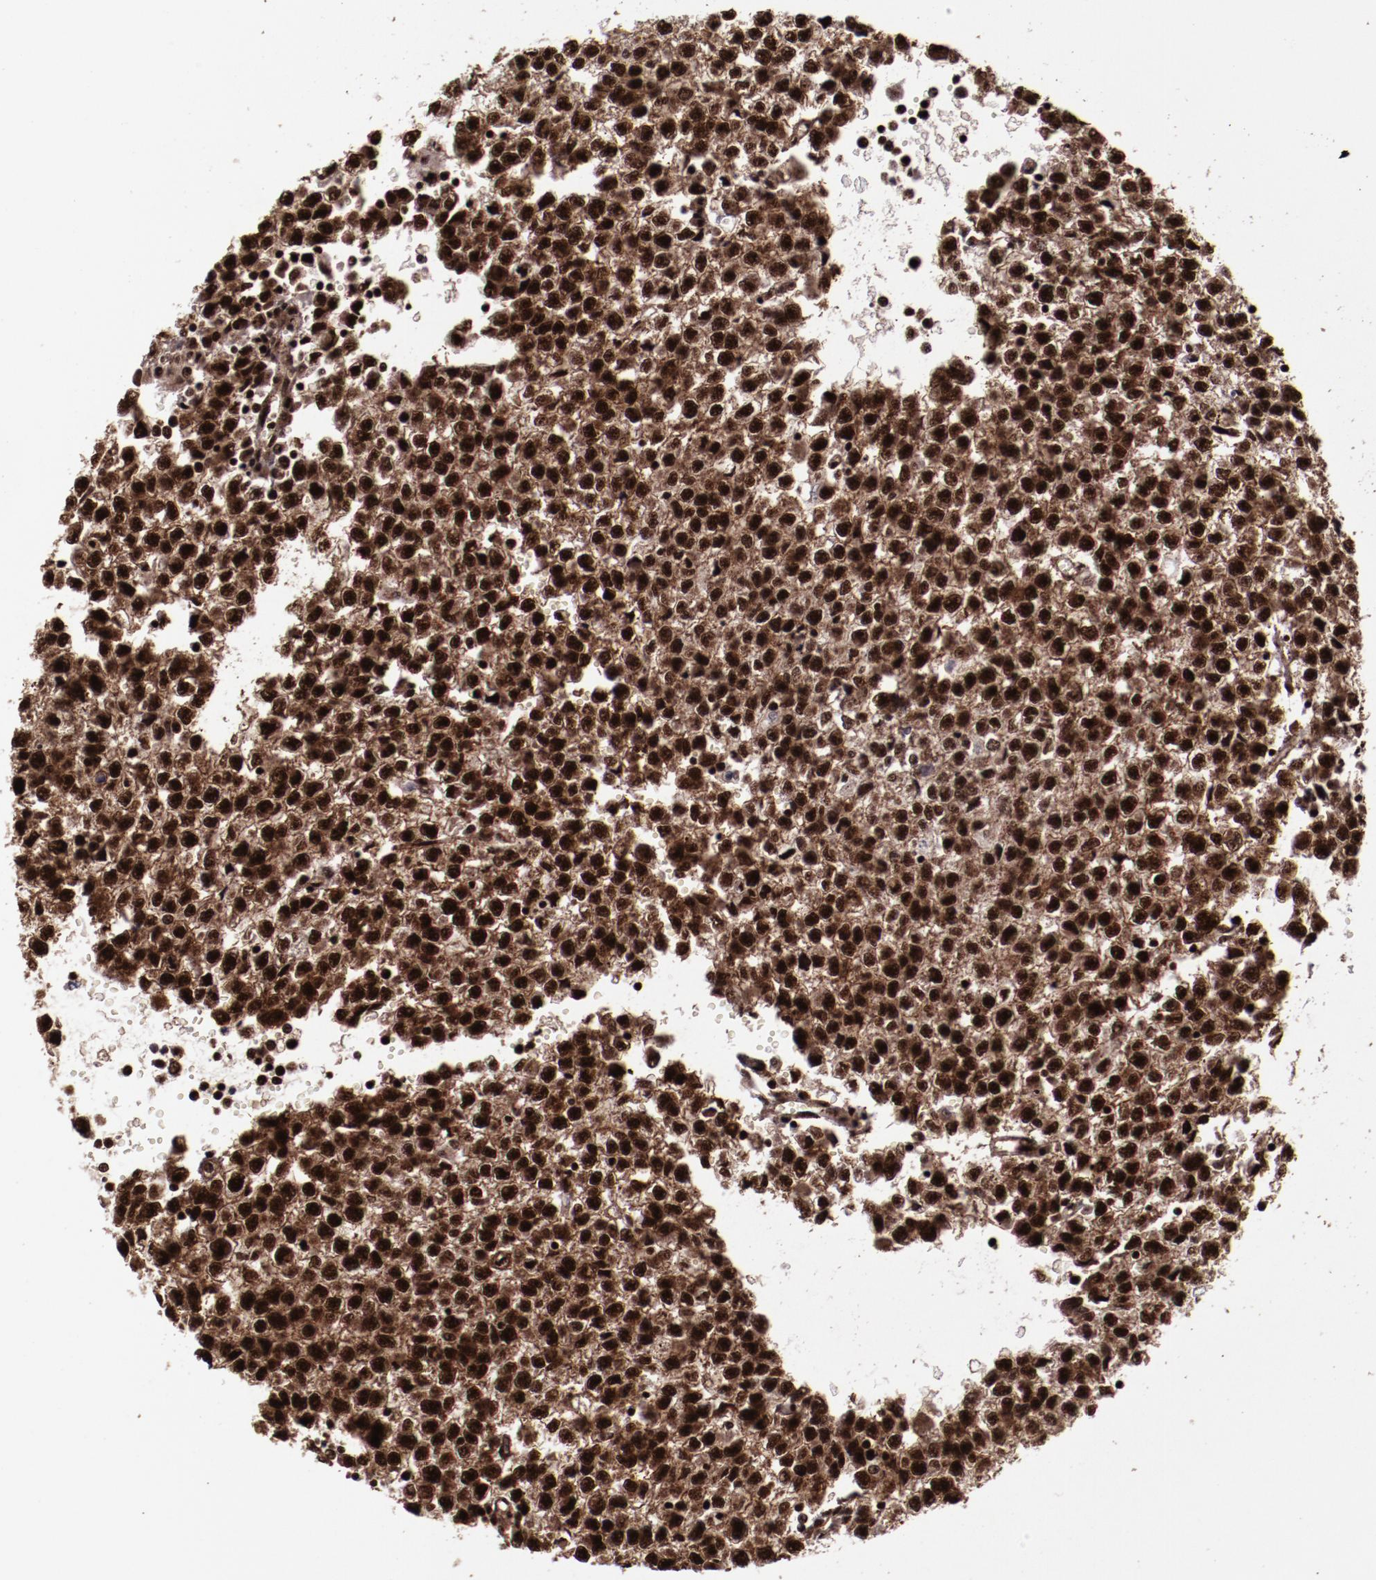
{"staining": {"intensity": "strong", "quantity": ">75%", "location": "cytoplasmic/membranous,nuclear"}, "tissue": "testis cancer", "cell_type": "Tumor cells", "image_type": "cancer", "snomed": [{"axis": "morphology", "description": "Seminoma, NOS"}, {"axis": "topography", "description": "Testis"}], "caption": "Tumor cells reveal high levels of strong cytoplasmic/membranous and nuclear staining in about >75% of cells in human testis cancer (seminoma).", "gene": "SNW1", "patient": {"sex": "male", "age": 35}}